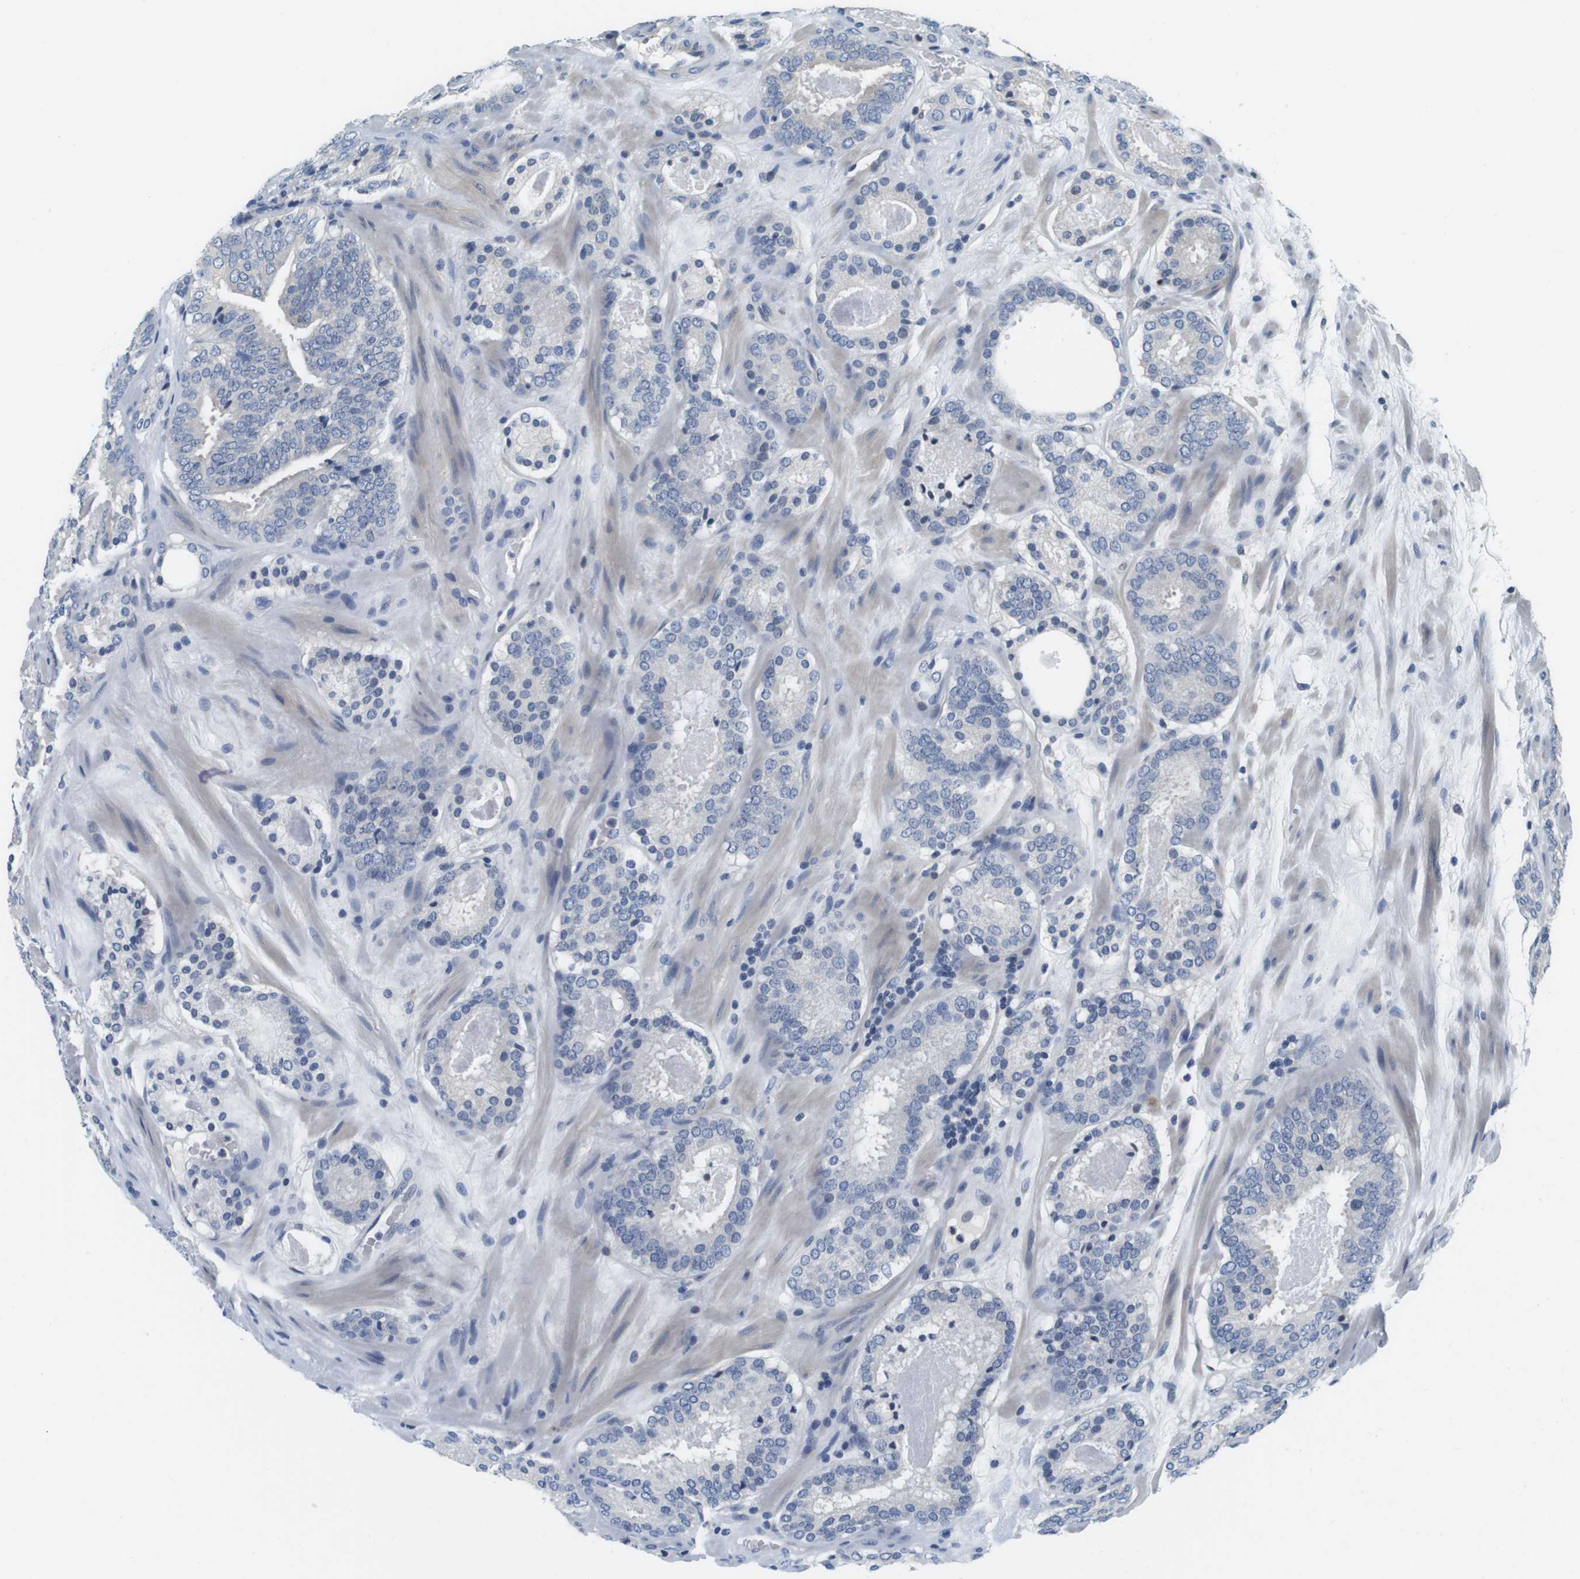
{"staining": {"intensity": "negative", "quantity": "none", "location": "none"}, "tissue": "prostate cancer", "cell_type": "Tumor cells", "image_type": "cancer", "snomed": [{"axis": "morphology", "description": "Adenocarcinoma, Low grade"}, {"axis": "topography", "description": "Prostate"}], "caption": "The photomicrograph exhibits no staining of tumor cells in prostate cancer (low-grade adenocarcinoma).", "gene": "KCNJ5", "patient": {"sex": "male", "age": 69}}